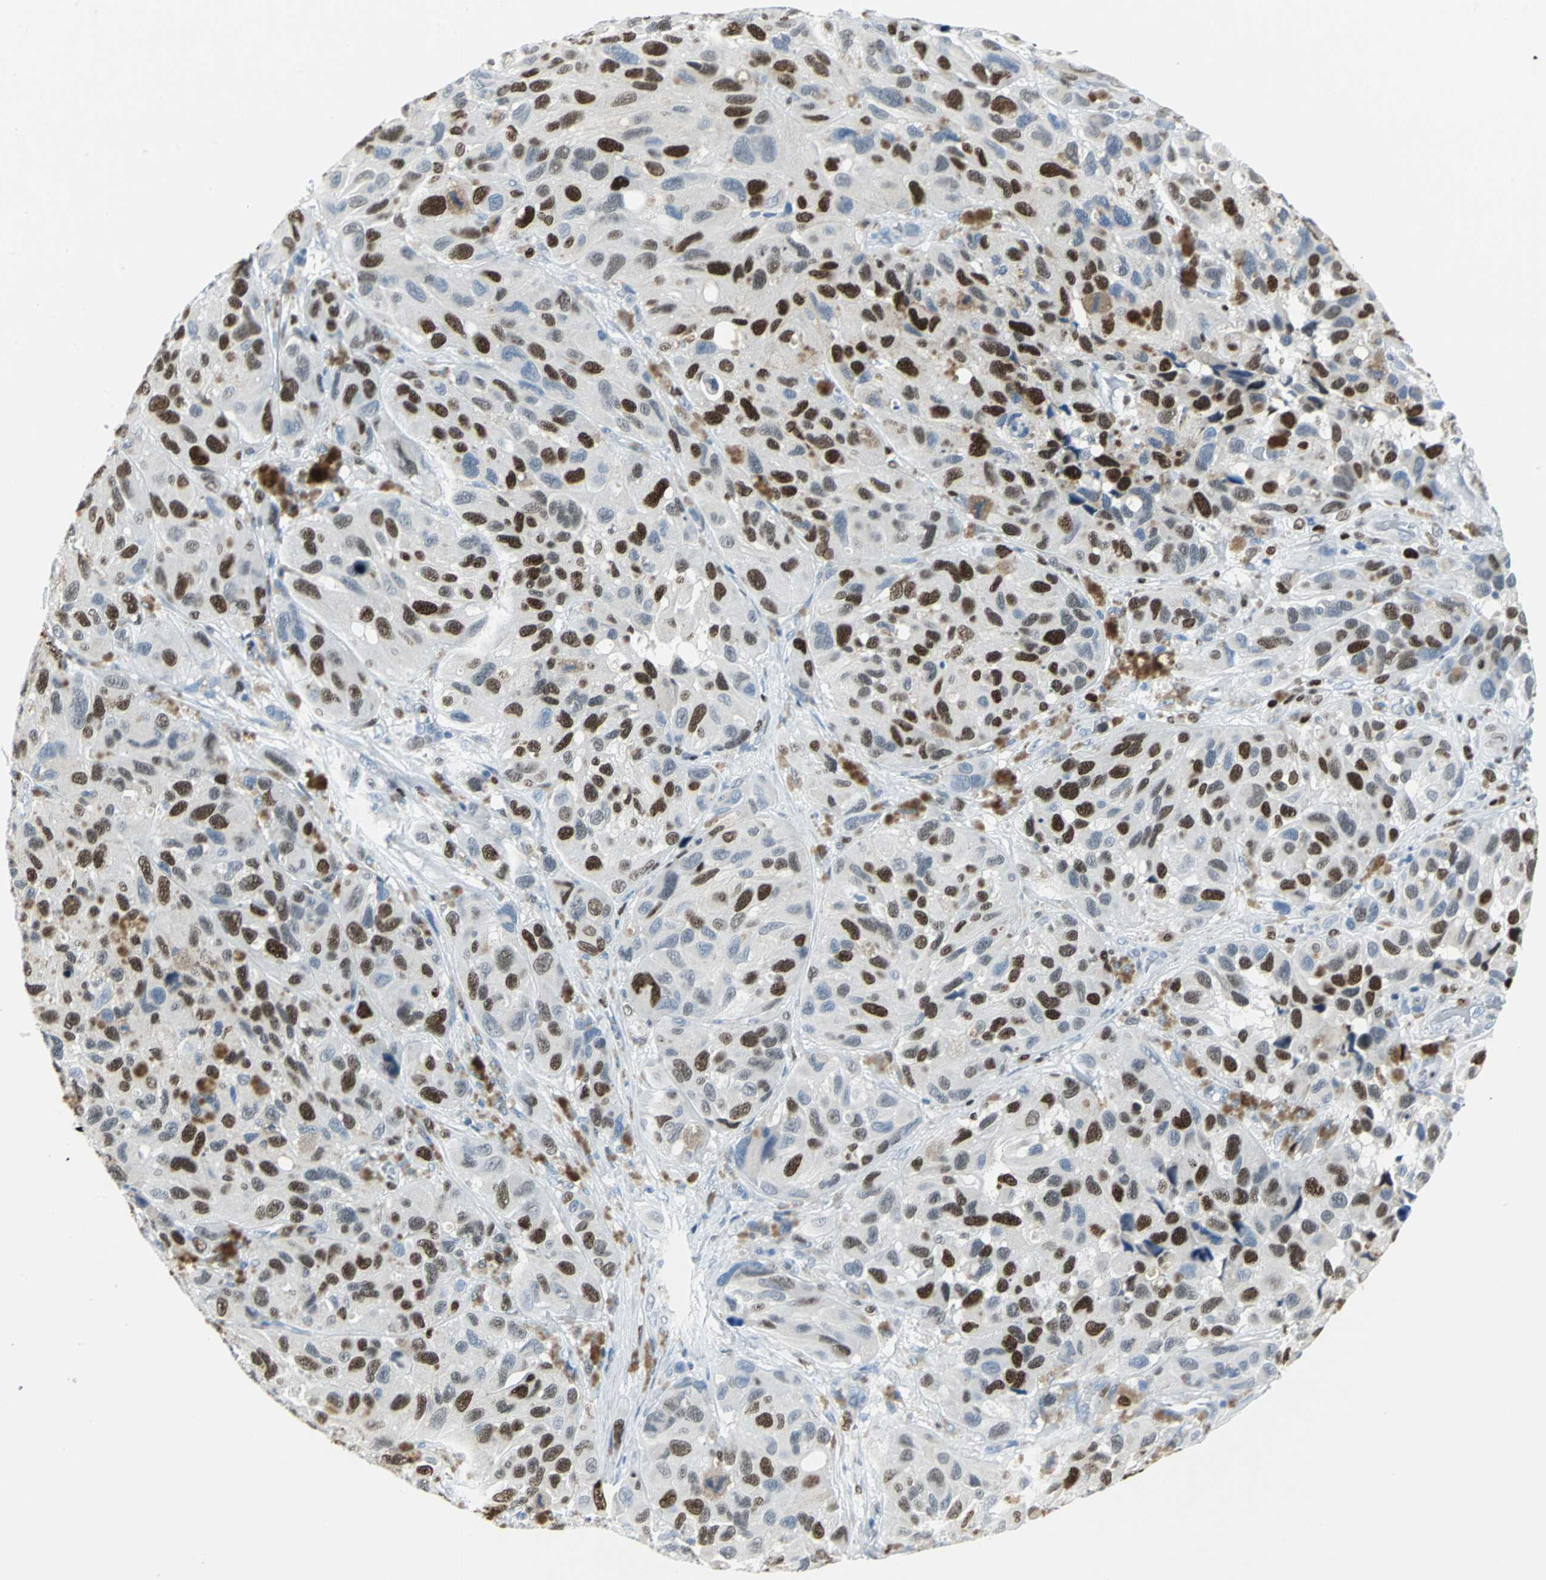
{"staining": {"intensity": "strong", "quantity": "25%-75%", "location": "nuclear"}, "tissue": "melanoma", "cell_type": "Tumor cells", "image_type": "cancer", "snomed": [{"axis": "morphology", "description": "Malignant melanoma, NOS"}, {"axis": "topography", "description": "Skin"}], "caption": "Tumor cells show strong nuclear expression in about 25%-75% of cells in malignant melanoma.", "gene": "MCM4", "patient": {"sex": "female", "age": 73}}